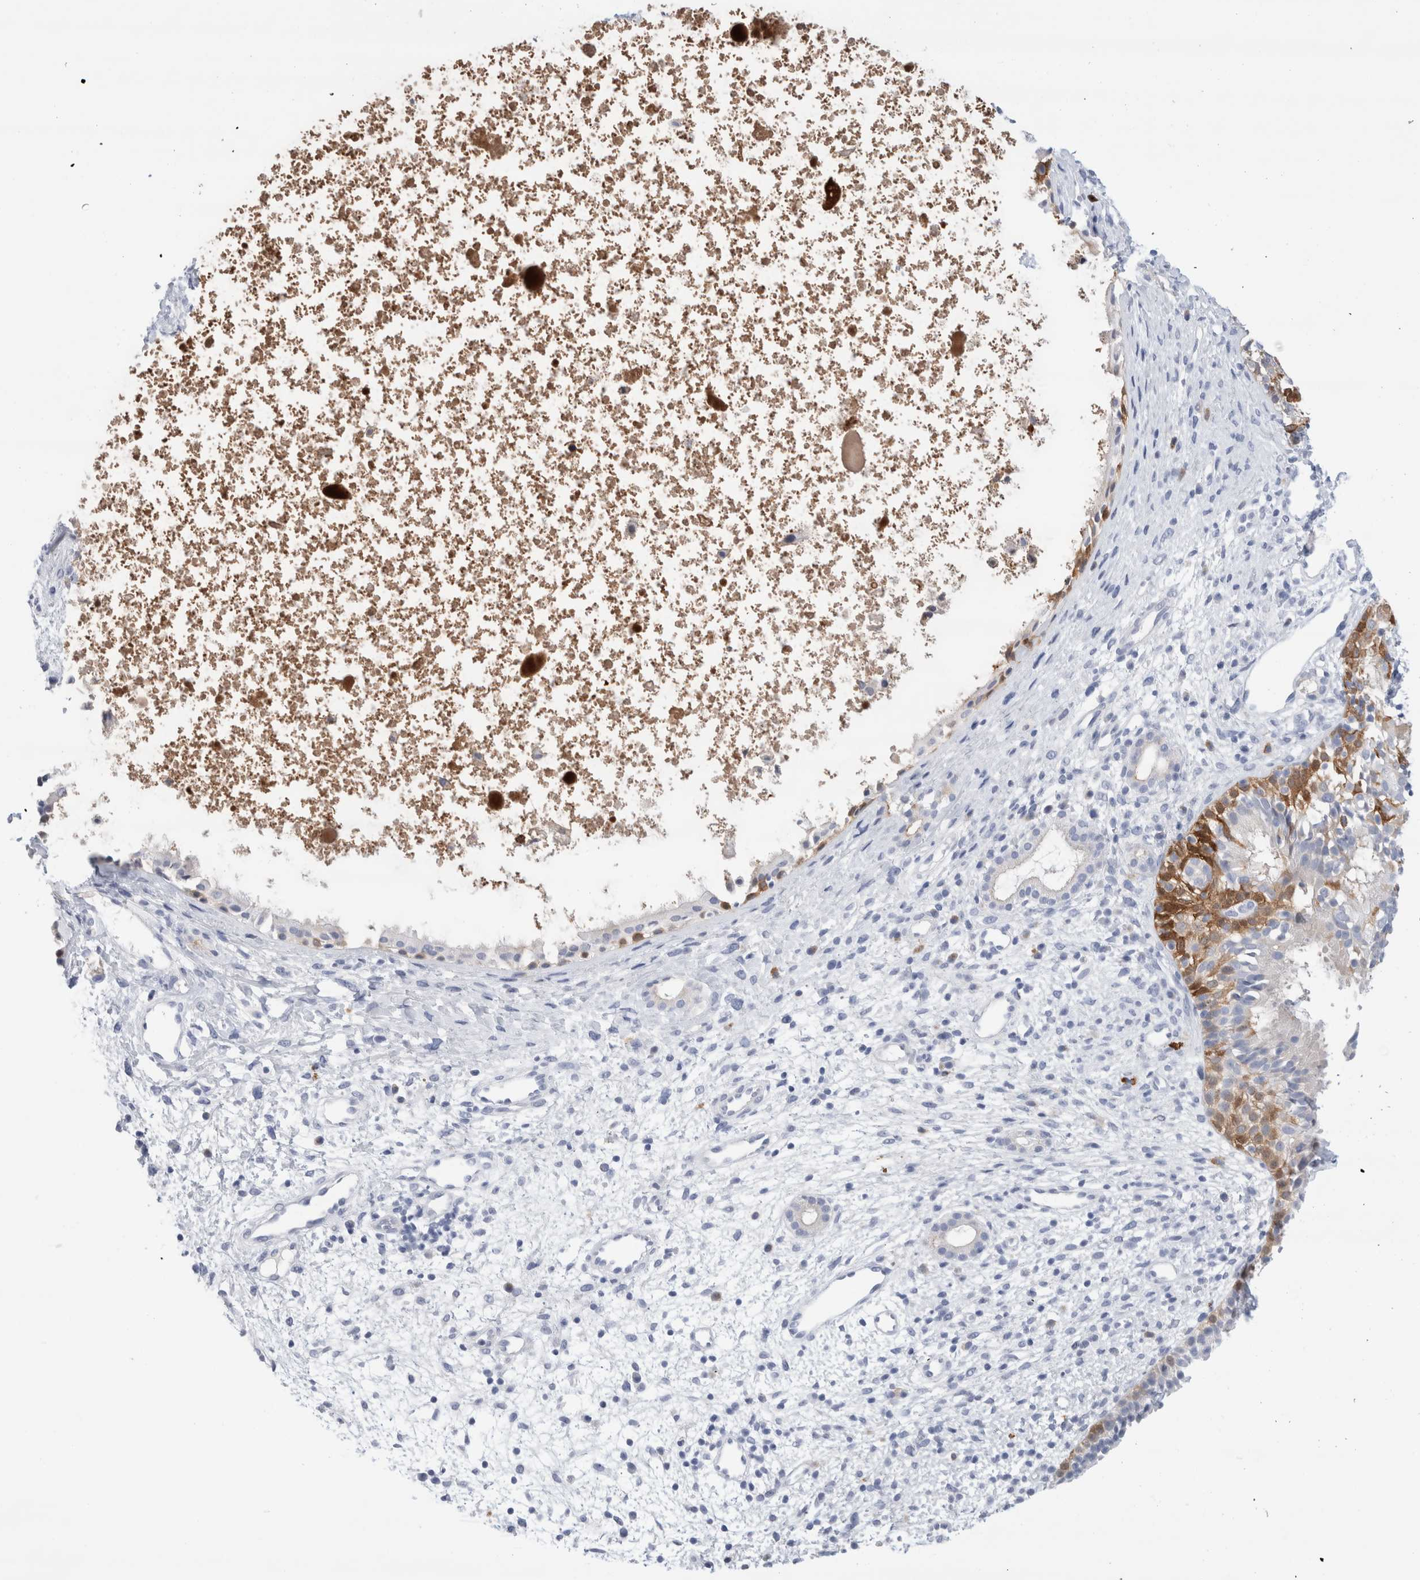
{"staining": {"intensity": "moderate", "quantity": "<25%", "location": "cytoplasmic/membranous"}, "tissue": "nasopharynx", "cell_type": "Respiratory epithelial cells", "image_type": "normal", "snomed": [{"axis": "morphology", "description": "Normal tissue, NOS"}, {"axis": "topography", "description": "Nasopharynx"}], "caption": "This histopathology image demonstrates IHC staining of benign nasopharynx, with low moderate cytoplasmic/membranous staining in about <25% of respiratory epithelial cells.", "gene": "SLC22A12", "patient": {"sex": "male", "age": 22}}